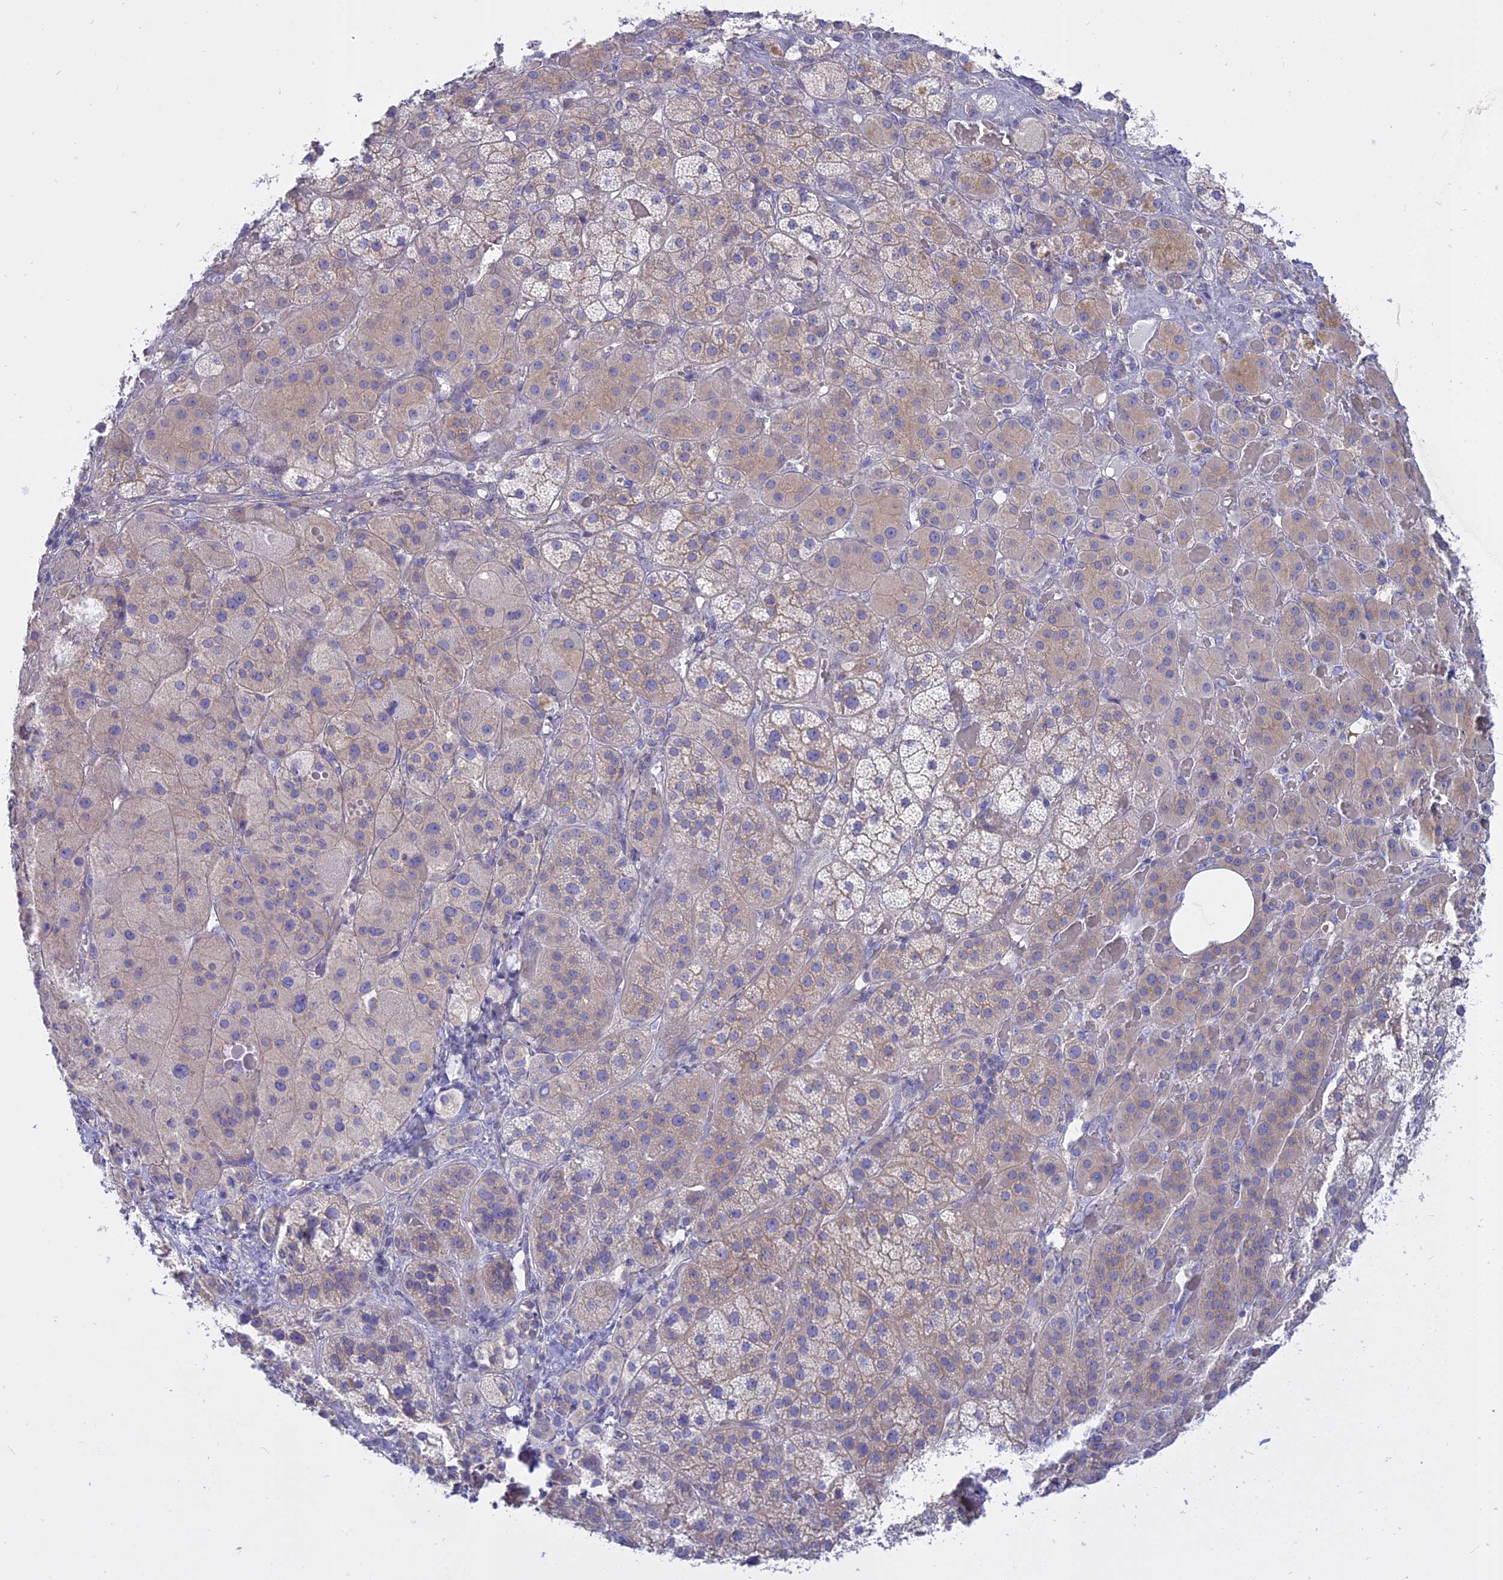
{"staining": {"intensity": "weak", "quantity": "25%-75%", "location": "cytoplasmic/membranous"}, "tissue": "adrenal gland", "cell_type": "Glandular cells", "image_type": "normal", "snomed": [{"axis": "morphology", "description": "Normal tissue, NOS"}, {"axis": "topography", "description": "Adrenal gland"}], "caption": "This photomicrograph shows IHC staining of normal human adrenal gland, with low weak cytoplasmic/membranous expression in approximately 25%-75% of glandular cells.", "gene": "AHCYL1", "patient": {"sex": "male", "age": 57}}